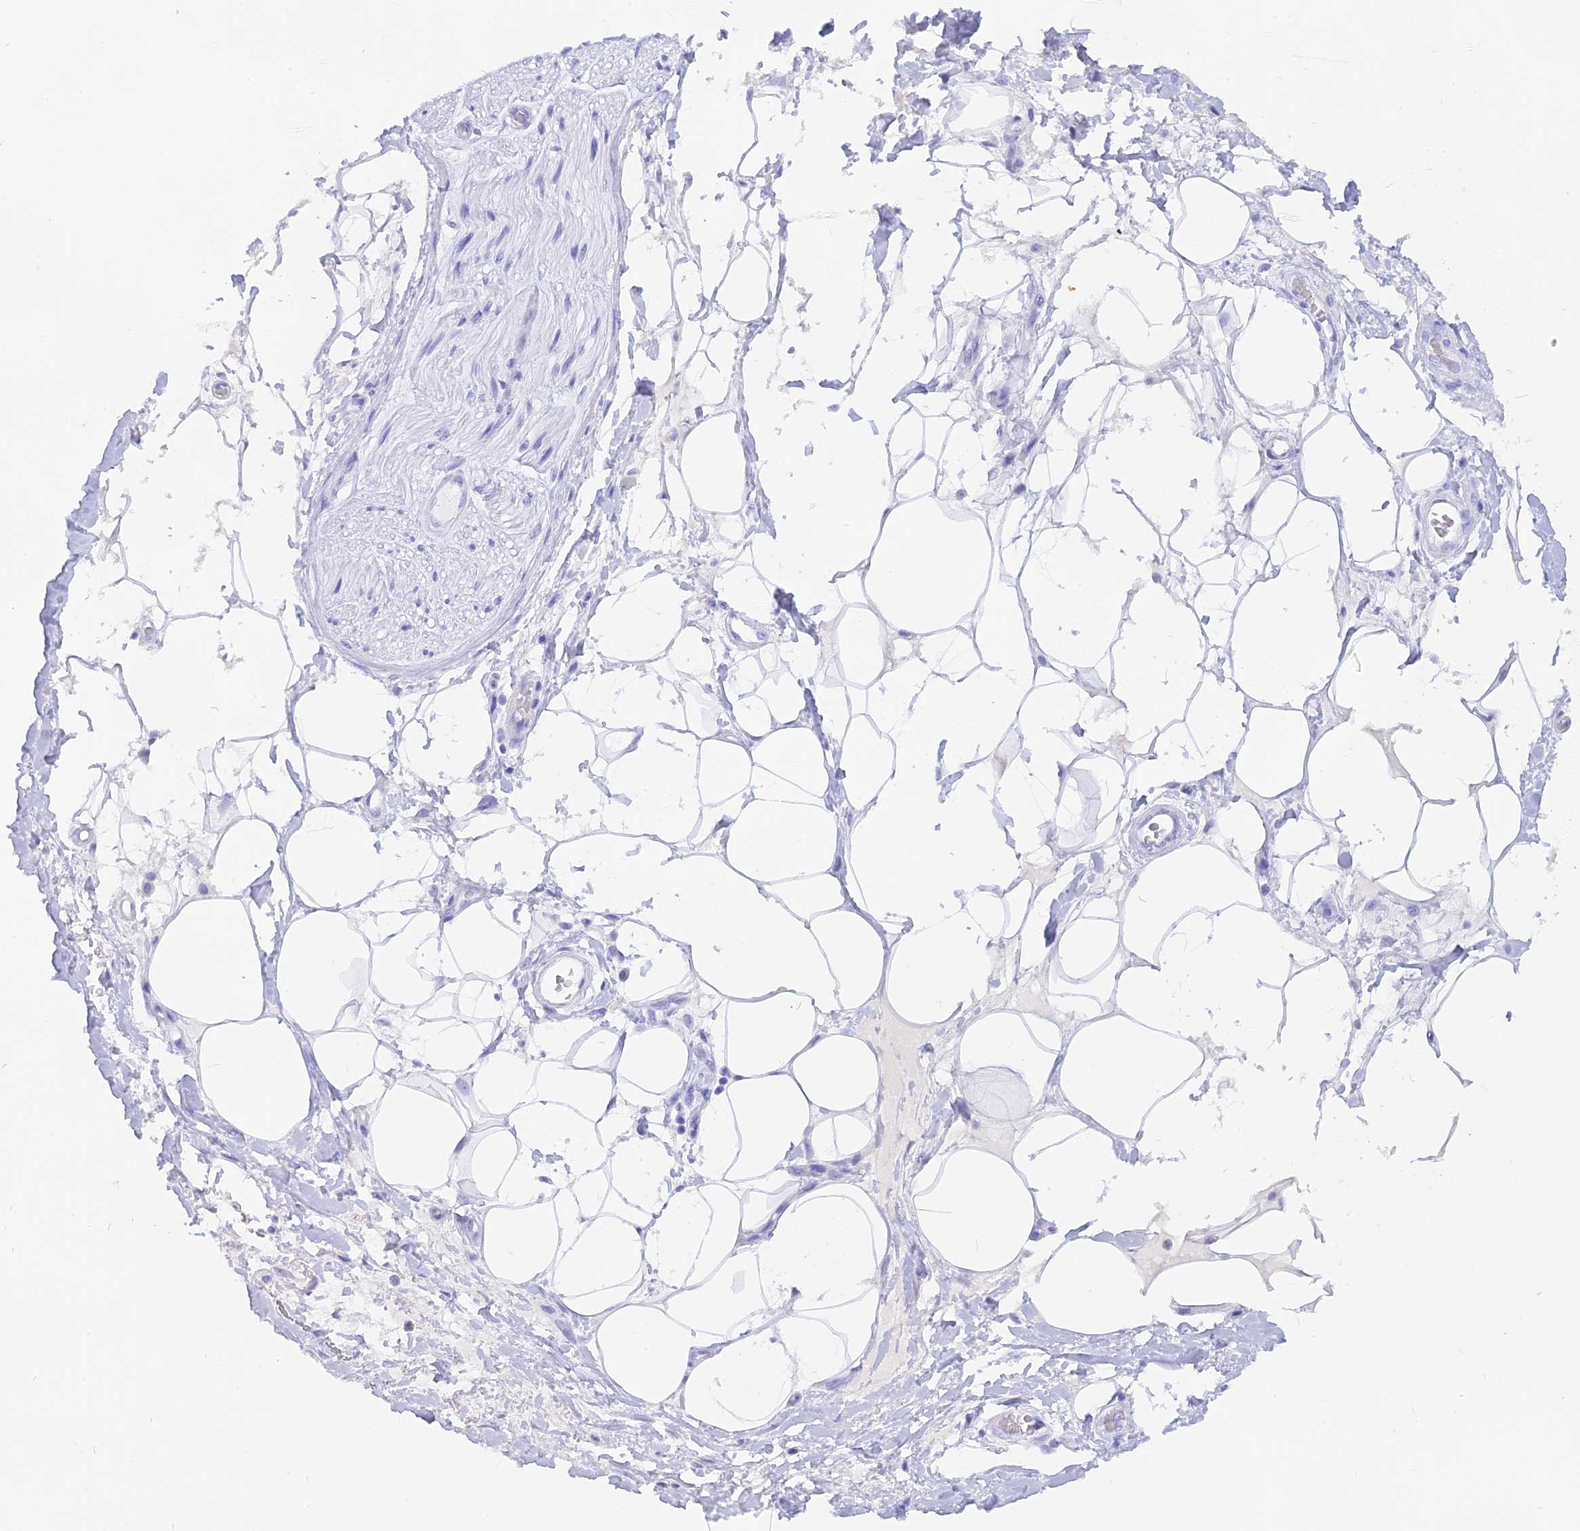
{"staining": {"intensity": "negative", "quantity": "none", "location": "none"}, "tissue": "adipose tissue", "cell_type": "Adipocytes", "image_type": "normal", "snomed": [{"axis": "morphology", "description": "Normal tissue, NOS"}, {"axis": "morphology", "description": "Adenocarcinoma, NOS"}, {"axis": "topography", "description": "Rectum"}, {"axis": "topography", "description": "Vagina"}, {"axis": "topography", "description": "Peripheral nerve tissue"}], "caption": "High power microscopy histopathology image of an immunohistochemistry (IHC) micrograph of unremarkable adipose tissue, revealing no significant staining in adipocytes.", "gene": "ISCA1", "patient": {"sex": "female", "age": 71}}